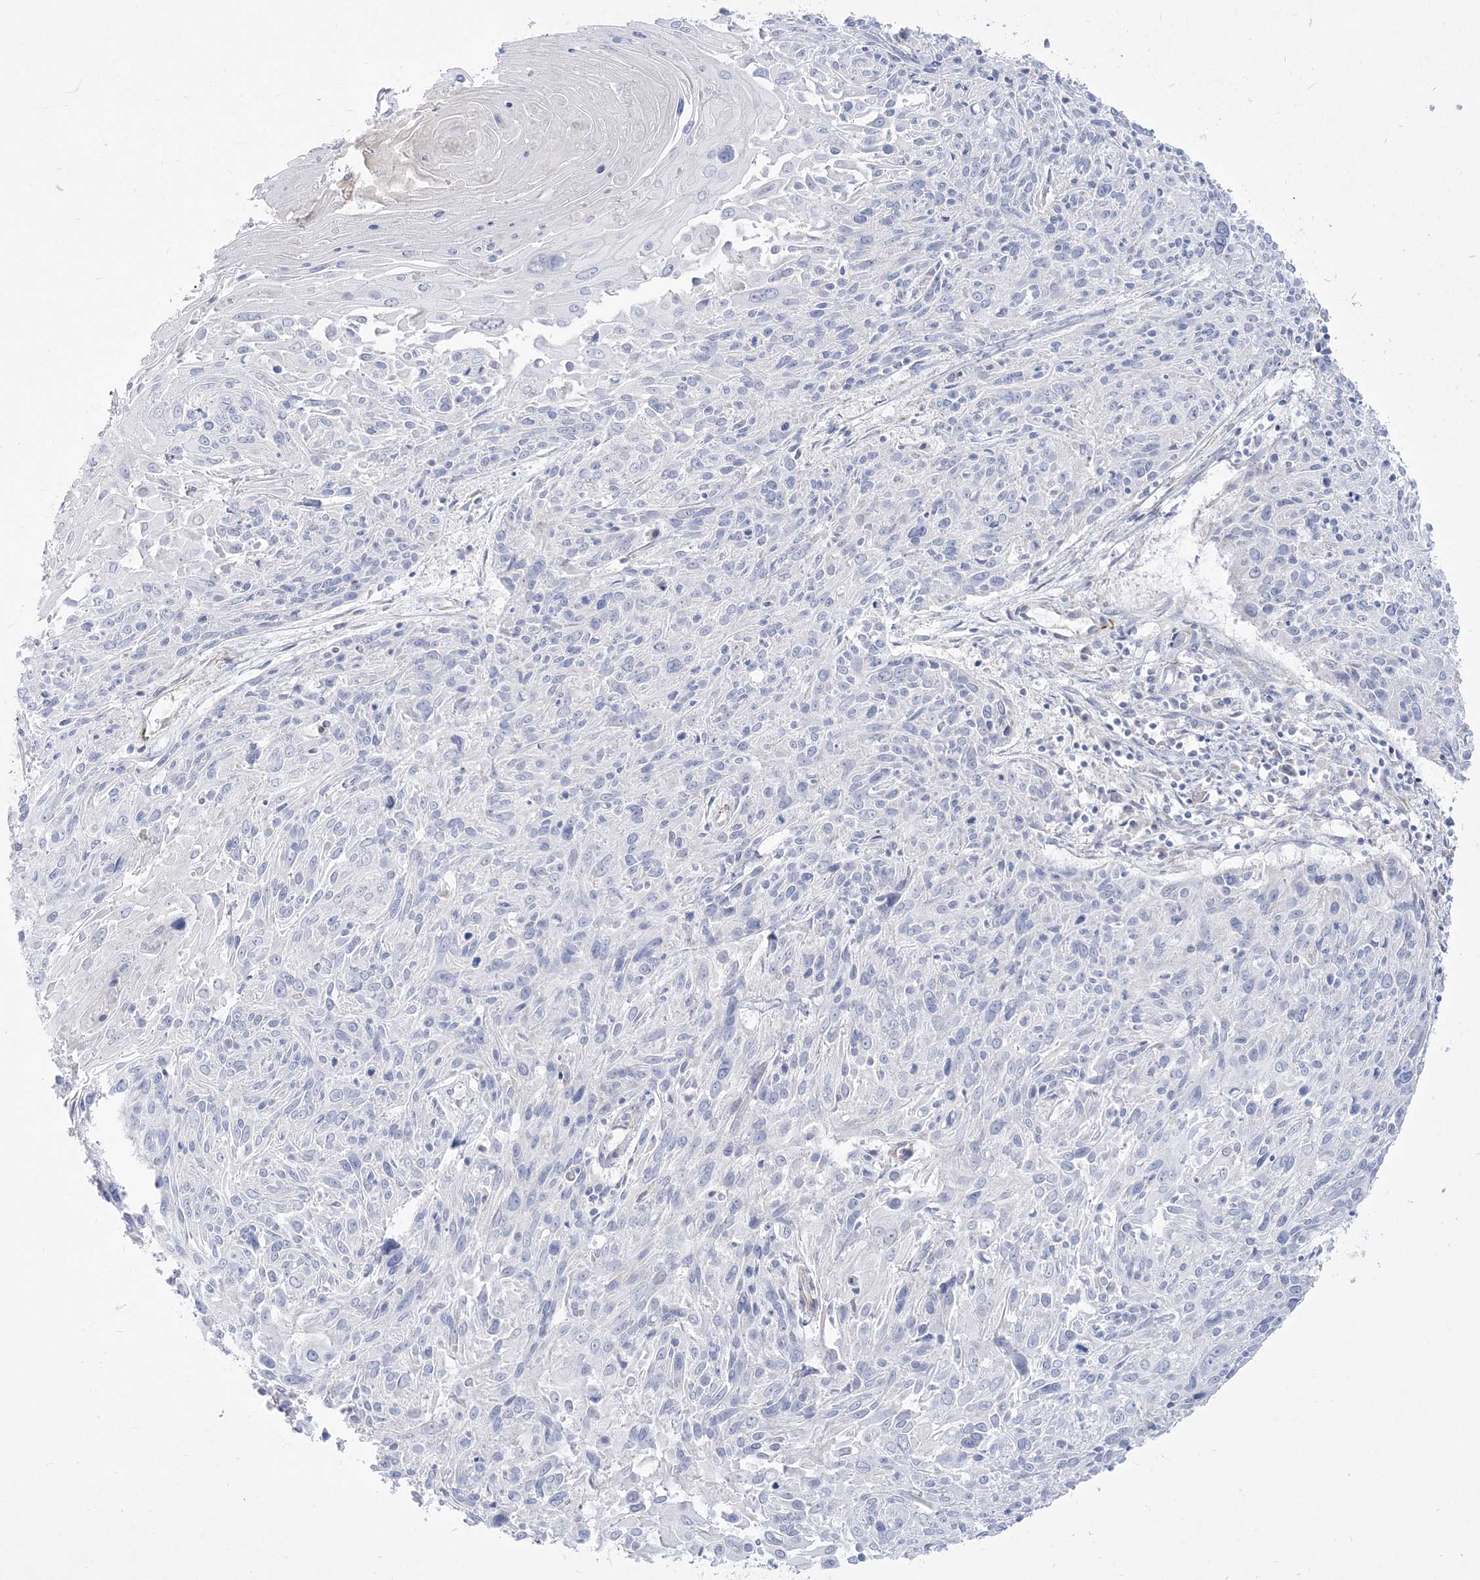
{"staining": {"intensity": "negative", "quantity": "none", "location": "none"}, "tissue": "cervical cancer", "cell_type": "Tumor cells", "image_type": "cancer", "snomed": [{"axis": "morphology", "description": "Squamous cell carcinoma, NOS"}, {"axis": "topography", "description": "Cervix"}], "caption": "Cervical cancer (squamous cell carcinoma) was stained to show a protein in brown. There is no significant expression in tumor cells. (DAB (3,3'-diaminobenzidine) immunohistochemistry (IHC) visualized using brightfield microscopy, high magnification).", "gene": "GPAT2", "patient": {"sex": "female", "age": 51}}